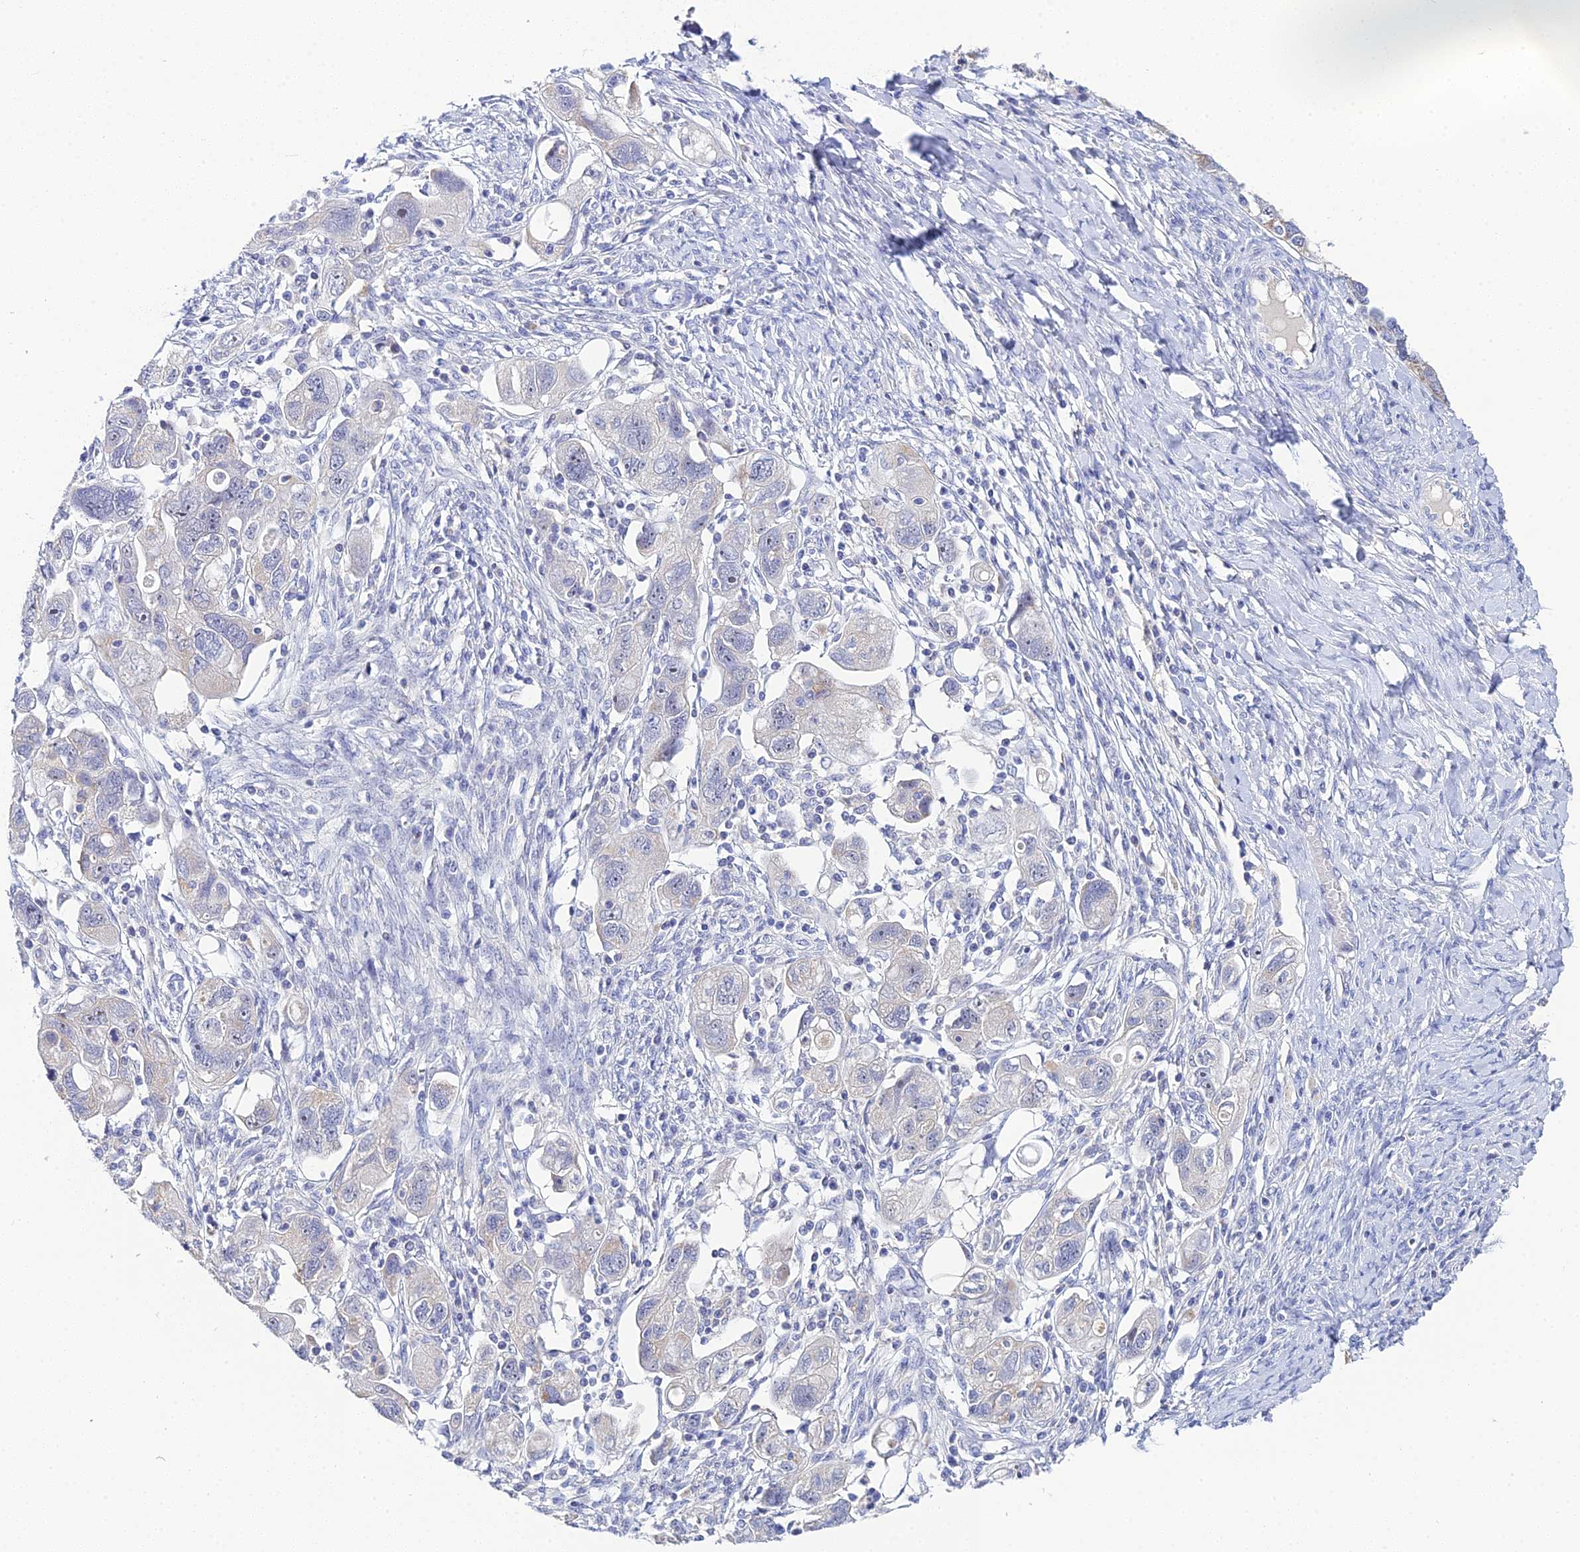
{"staining": {"intensity": "weak", "quantity": "25%-75%", "location": "cytoplasmic/membranous,nuclear"}, "tissue": "ovarian cancer", "cell_type": "Tumor cells", "image_type": "cancer", "snomed": [{"axis": "morphology", "description": "Carcinoma, NOS"}, {"axis": "morphology", "description": "Cystadenocarcinoma, serous, NOS"}, {"axis": "topography", "description": "Ovary"}], "caption": "A brown stain shows weak cytoplasmic/membranous and nuclear staining of a protein in human ovarian cancer (serous cystadenocarcinoma) tumor cells.", "gene": "PLPP4", "patient": {"sex": "female", "age": 69}}